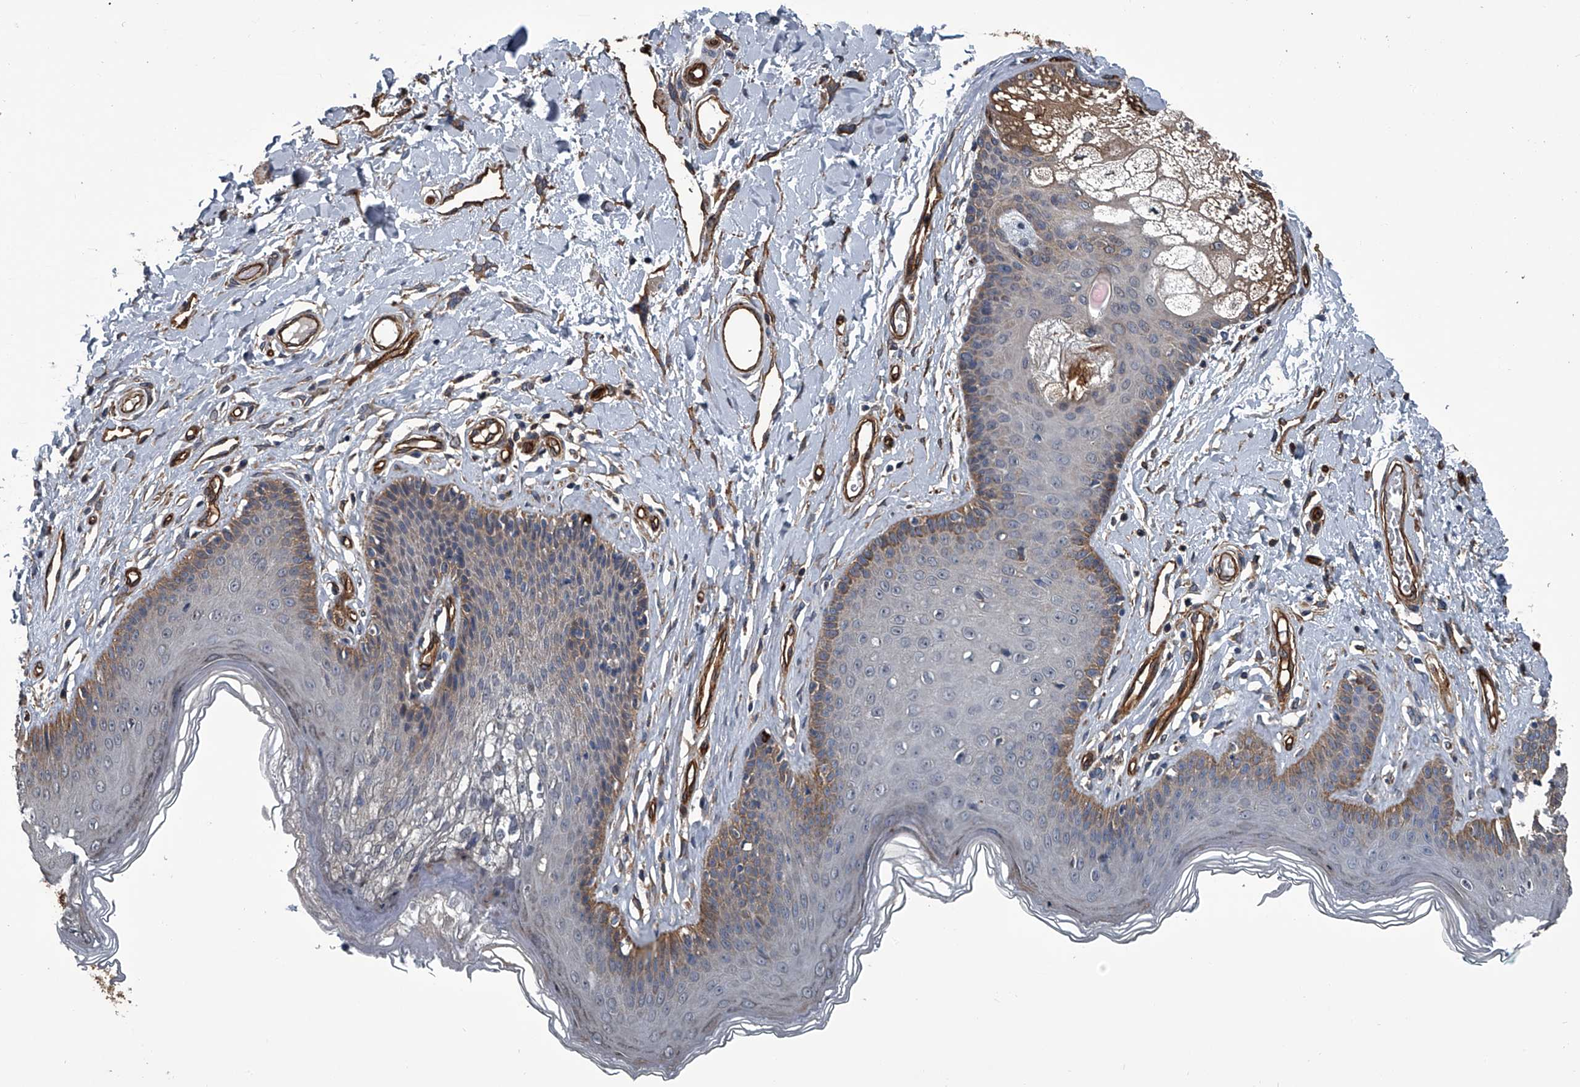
{"staining": {"intensity": "moderate", "quantity": "<25%", "location": "cytoplasmic/membranous"}, "tissue": "skin", "cell_type": "Epidermal cells", "image_type": "normal", "snomed": [{"axis": "morphology", "description": "Normal tissue, NOS"}, {"axis": "morphology", "description": "Squamous cell carcinoma, NOS"}, {"axis": "topography", "description": "Vulva"}], "caption": "A photomicrograph showing moderate cytoplasmic/membranous staining in approximately <25% of epidermal cells in benign skin, as visualized by brown immunohistochemical staining.", "gene": "LDLRAD2", "patient": {"sex": "female", "age": 85}}